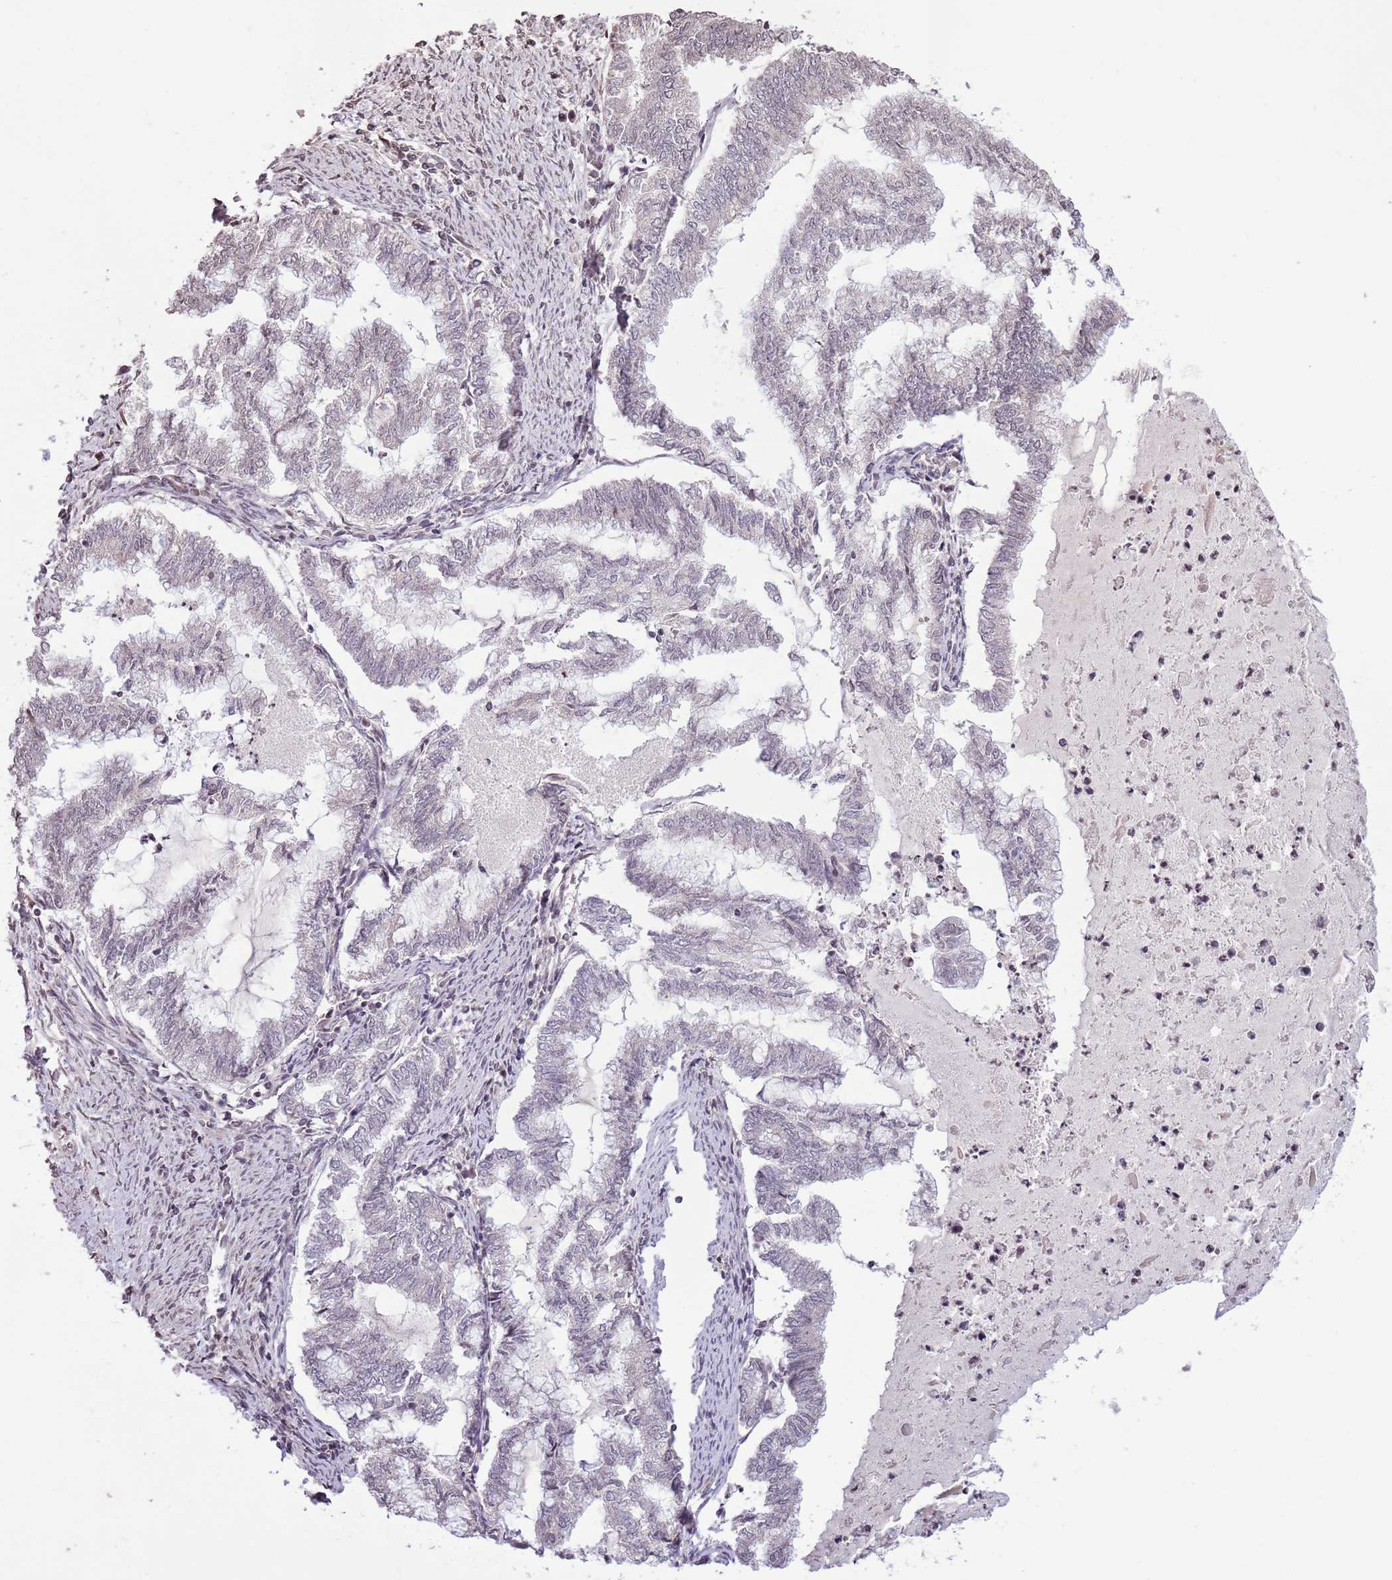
{"staining": {"intensity": "weak", "quantity": "<25%", "location": "cytoplasmic/membranous"}, "tissue": "endometrial cancer", "cell_type": "Tumor cells", "image_type": "cancer", "snomed": [{"axis": "morphology", "description": "Adenocarcinoma, NOS"}, {"axis": "topography", "description": "Endometrium"}], "caption": "Endometrial cancer (adenocarcinoma) stained for a protein using immunohistochemistry shows no positivity tumor cells.", "gene": "CAPN9", "patient": {"sex": "female", "age": 79}}